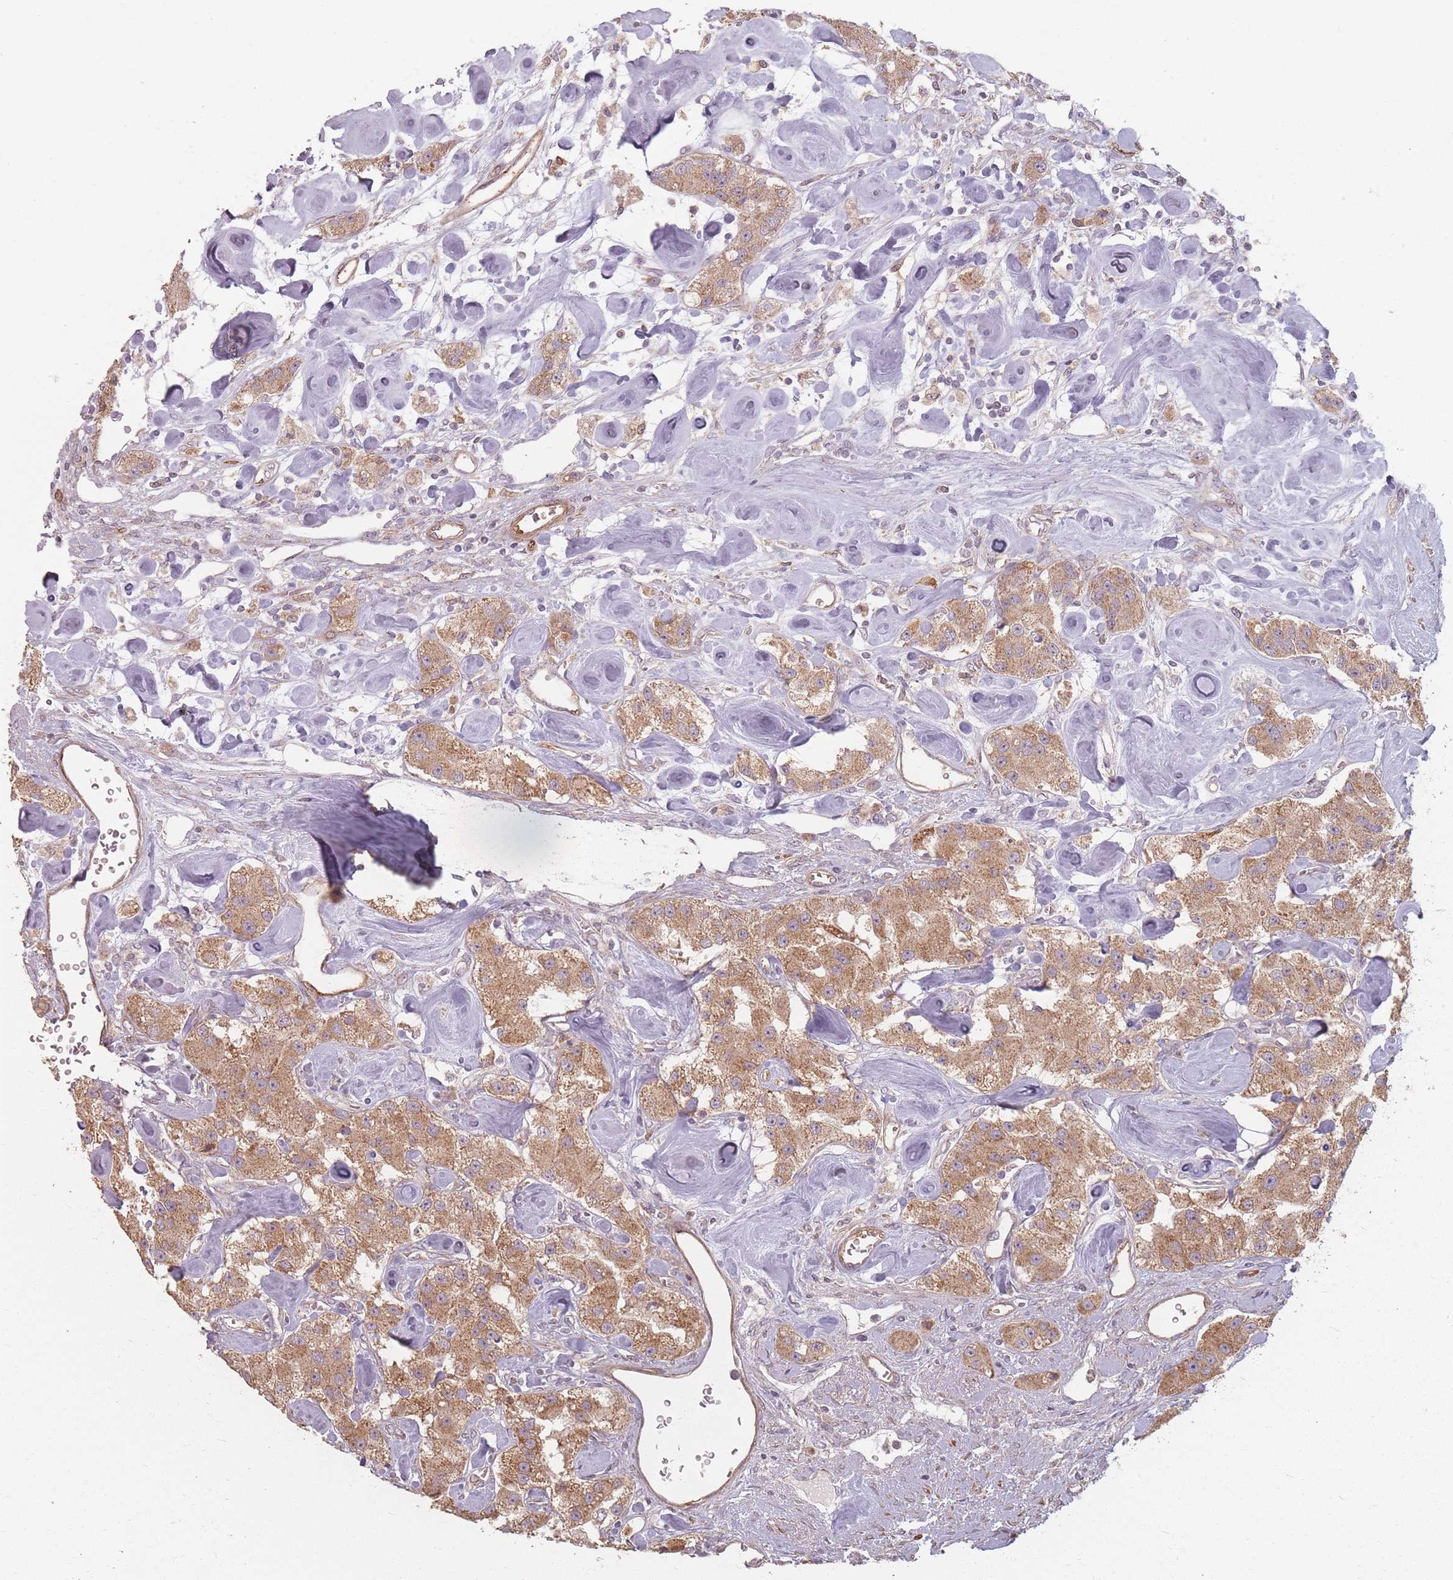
{"staining": {"intensity": "moderate", "quantity": ">75%", "location": "cytoplasmic/membranous"}, "tissue": "carcinoid", "cell_type": "Tumor cells", "image_type": "cancer", "snomed": [{"axis": "morphology", "description": "Carcinoid, malignant, NOS"}, {"axis": "topography", "description": "Pancreas"}], "caption": "Human malignant carcinoid stained for a protein (brown) shows moderate cytoplasmic/membranous positive staining in approximately >75% of tumor cells.", "gene": "MRPS6", "patient": {"sex": "male", "age": 41}}